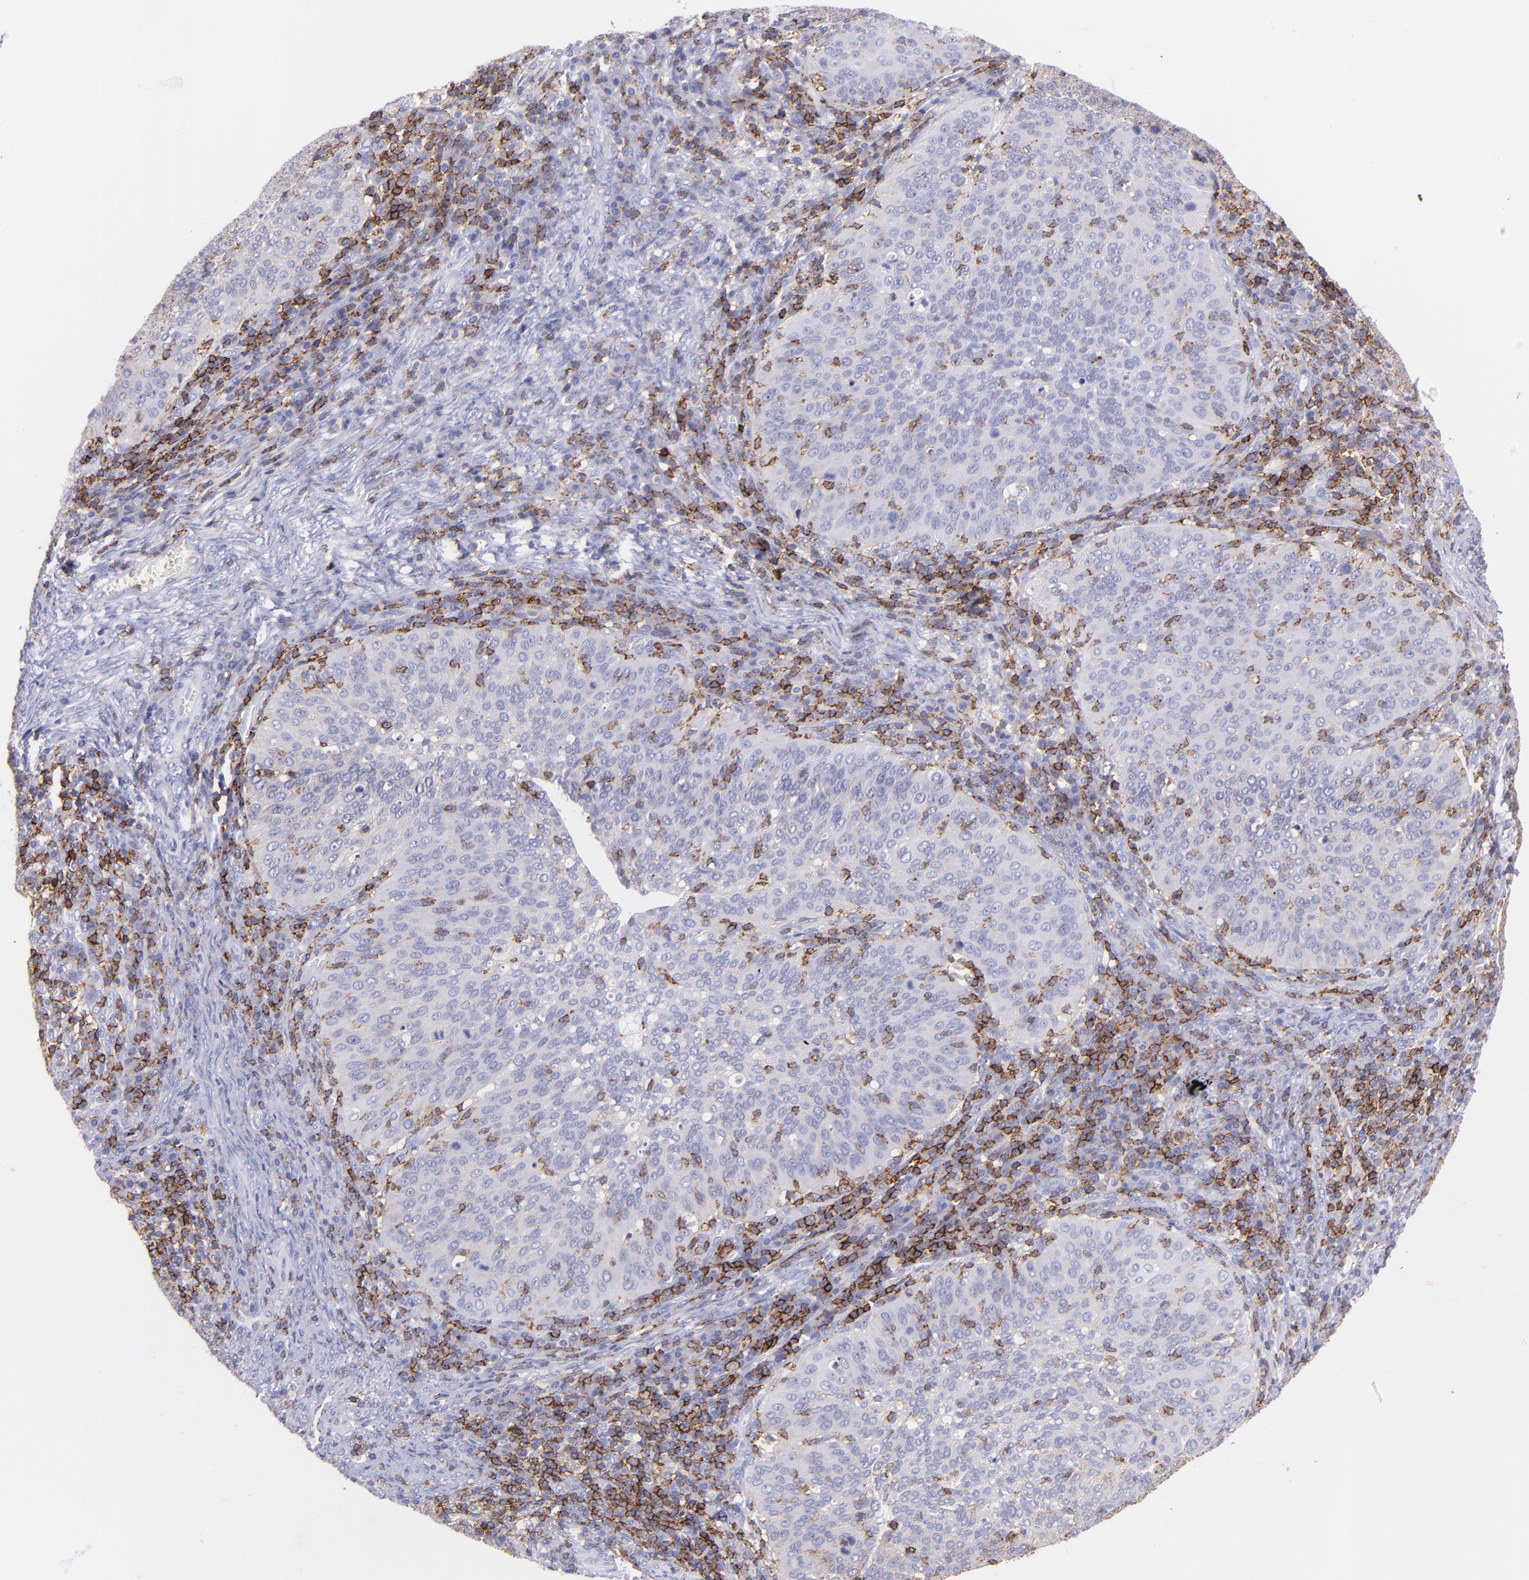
{"staining": {"intensity": "negative", "quantity": "none", "location": "none"}, "tissue": "cervical cancer", "cell_type": "Tumor cells", "image_type": "cancer", "snomed": [{"axis": "morphology", "description": "Squamous cell carcinoma, NOS"}, {"axis": "topography", "description": "Cervix"}], "caption": "IHC histopathology image of neoplastic tissue: human cervical squamous cell carcinoma stained with DAB reveals no significant protein positivity in tumor cells.", "gene": "SPN", "patient": {"sex": "female", "age": 39}}